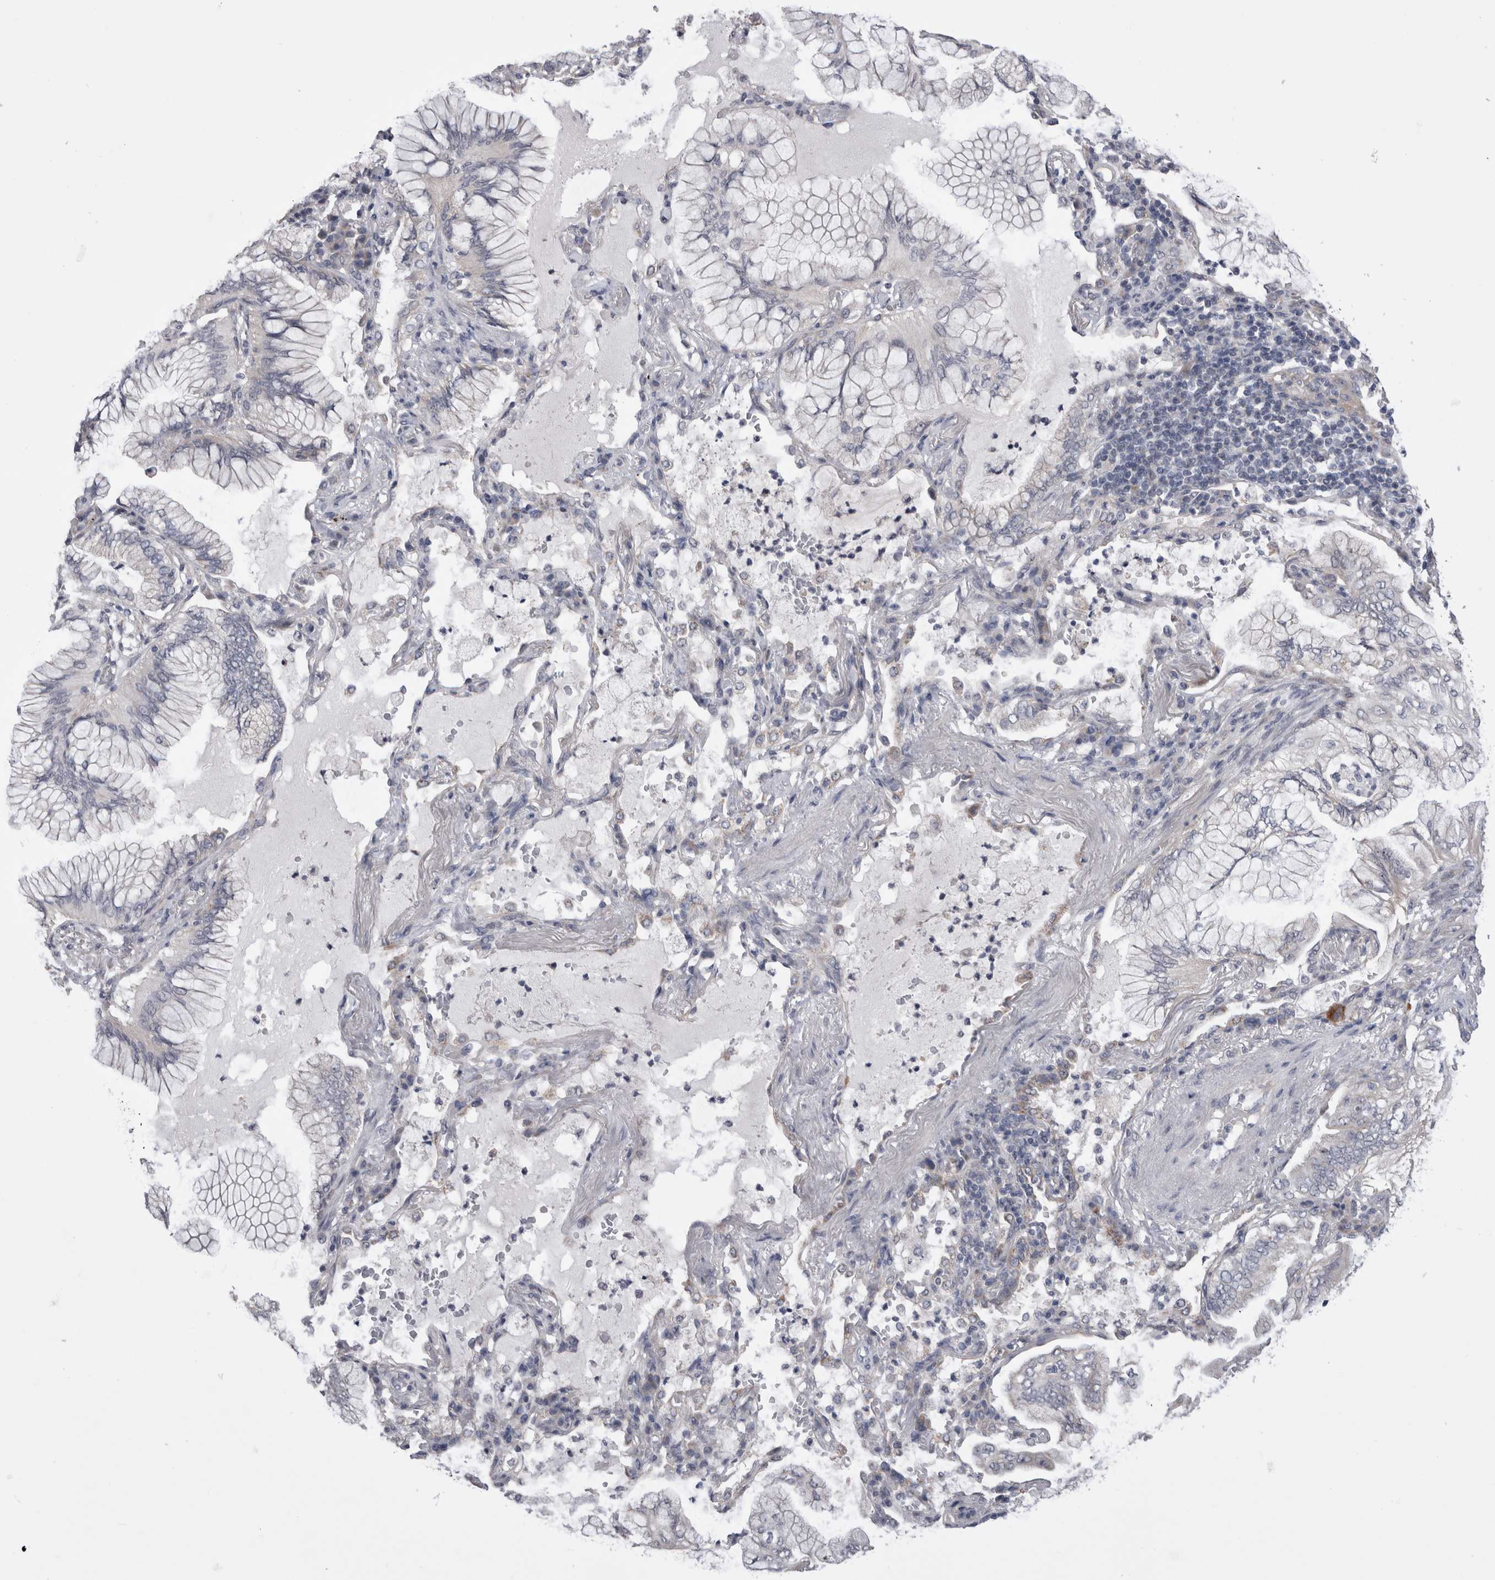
{"staining": {"intensity": "negative", "quantity": "none", "location": "none"}, "tissue": "lung cancer", "cell_type": "Tumor cells", "image_type": "cancer", "snomed": [{"axis": "morphology", "description": "Adenocarcinoma, NOS"}, {"axis": "topography", "description": "Lung"}], "caption": "Adenocarcinoma (lung) was stained to show a protein in brown. There is no significant staining in tumor cells. Nuclei are stained in blue.", "gene": "ARHGAP29", "patient": {"sex": "female", "age": 70}}